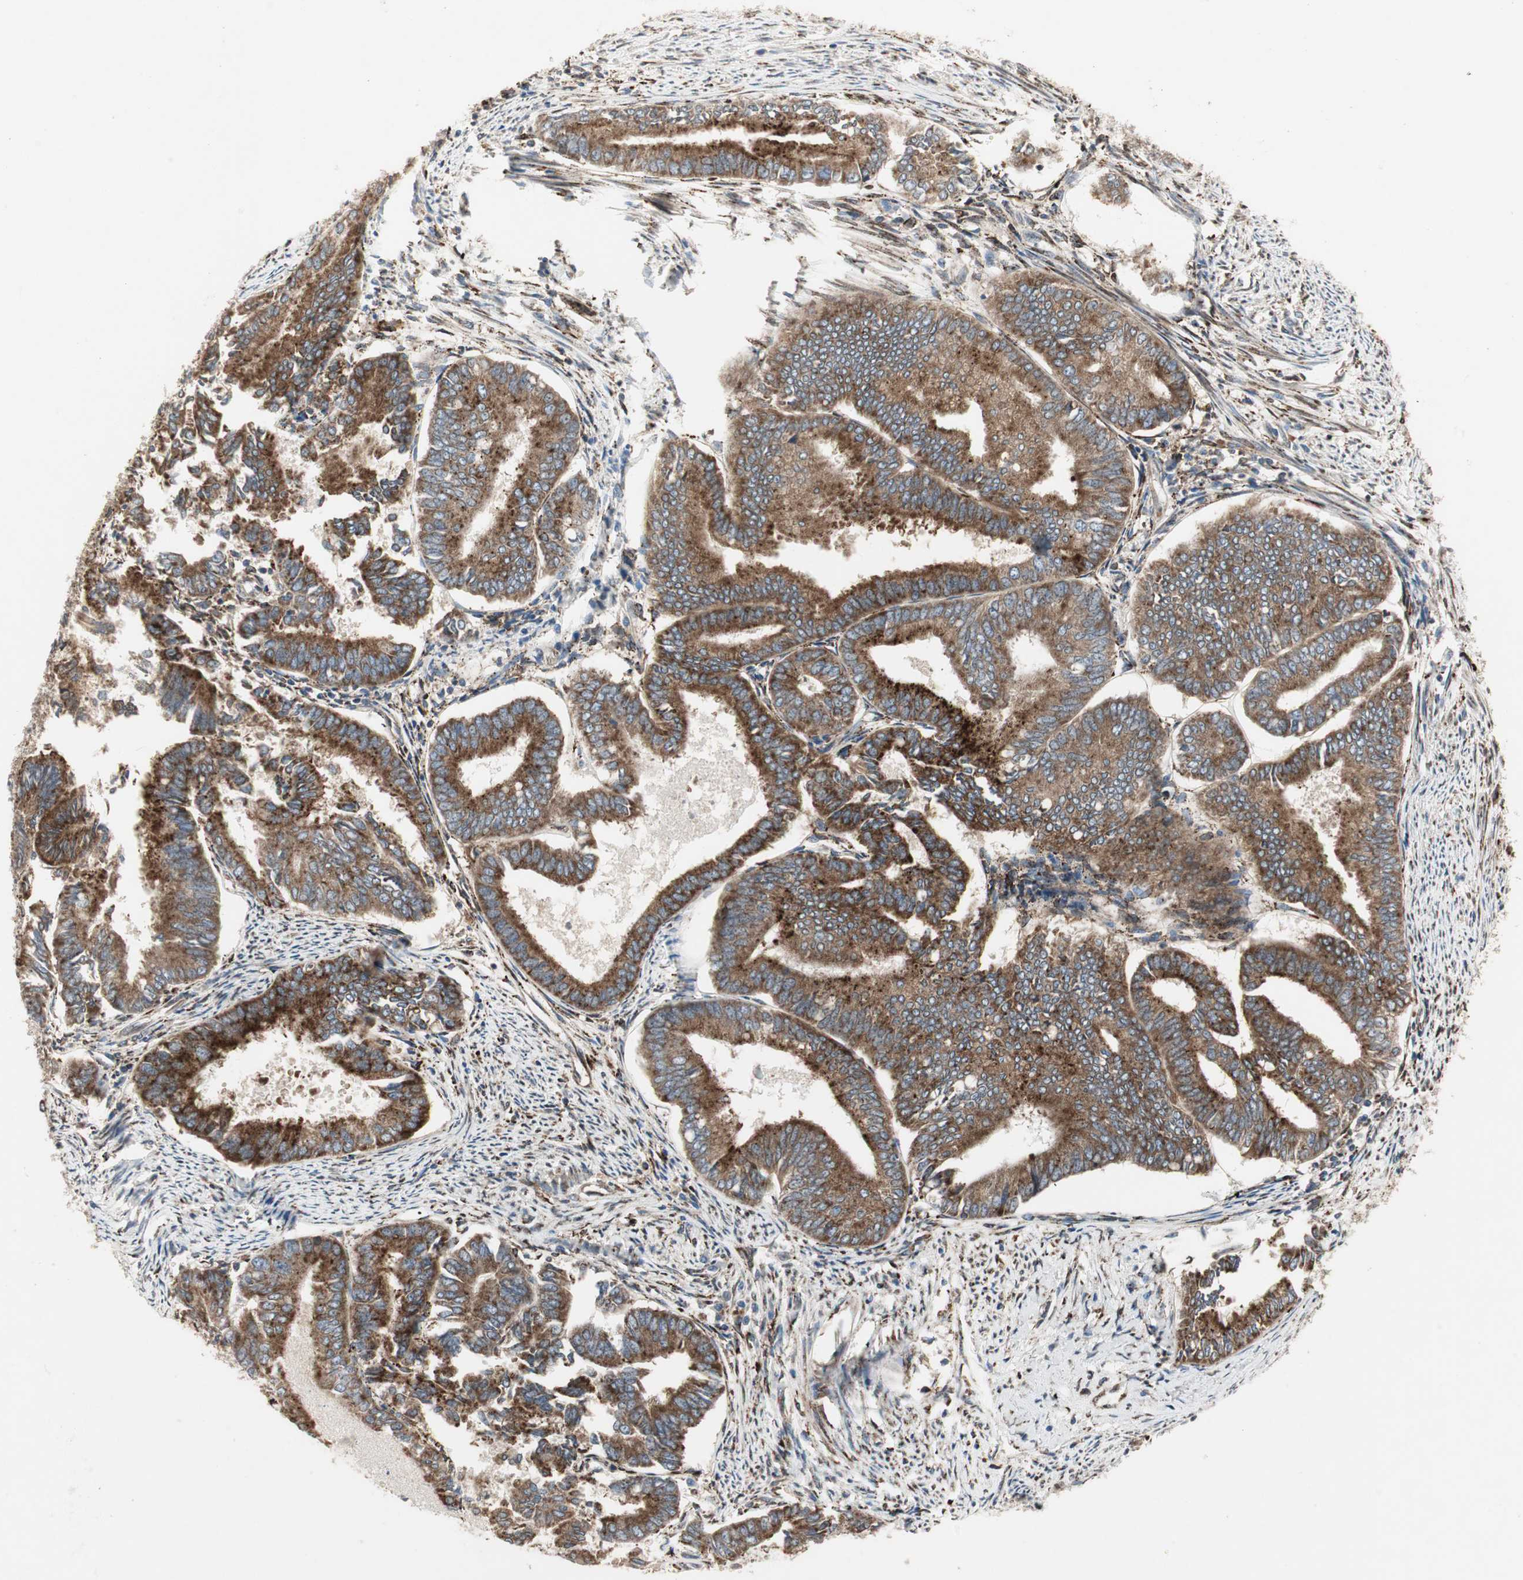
{"staining": {"intensity": "strong", "quantity": ">75%", "location": "cytoplasmic/membranous"}, "tissue": "endometrial cancer", "cell_type": "Tumor cells", "image_type": "cancer", "snomed": [{"axis": "morphology", "description": "Adenocarcinoma, NOS"}, {"axis": "topography", "description": "Endometrium"}], "caption": "Immunohistochemistry (DAB (3,3'-diaminobenzidine)) staining of adenocarcinoma (endometrial) displays strong cytoplasmic/membranous protein staining in about >75% of tumor cells. (Stains: DAB (3,3'-diaminobenzidine) in brown, nuclei in blue, Microscopy: brightfield microscopy at high magnification).", "gene": "H6PD", "patient": {"sex": "female", "age": 86}}